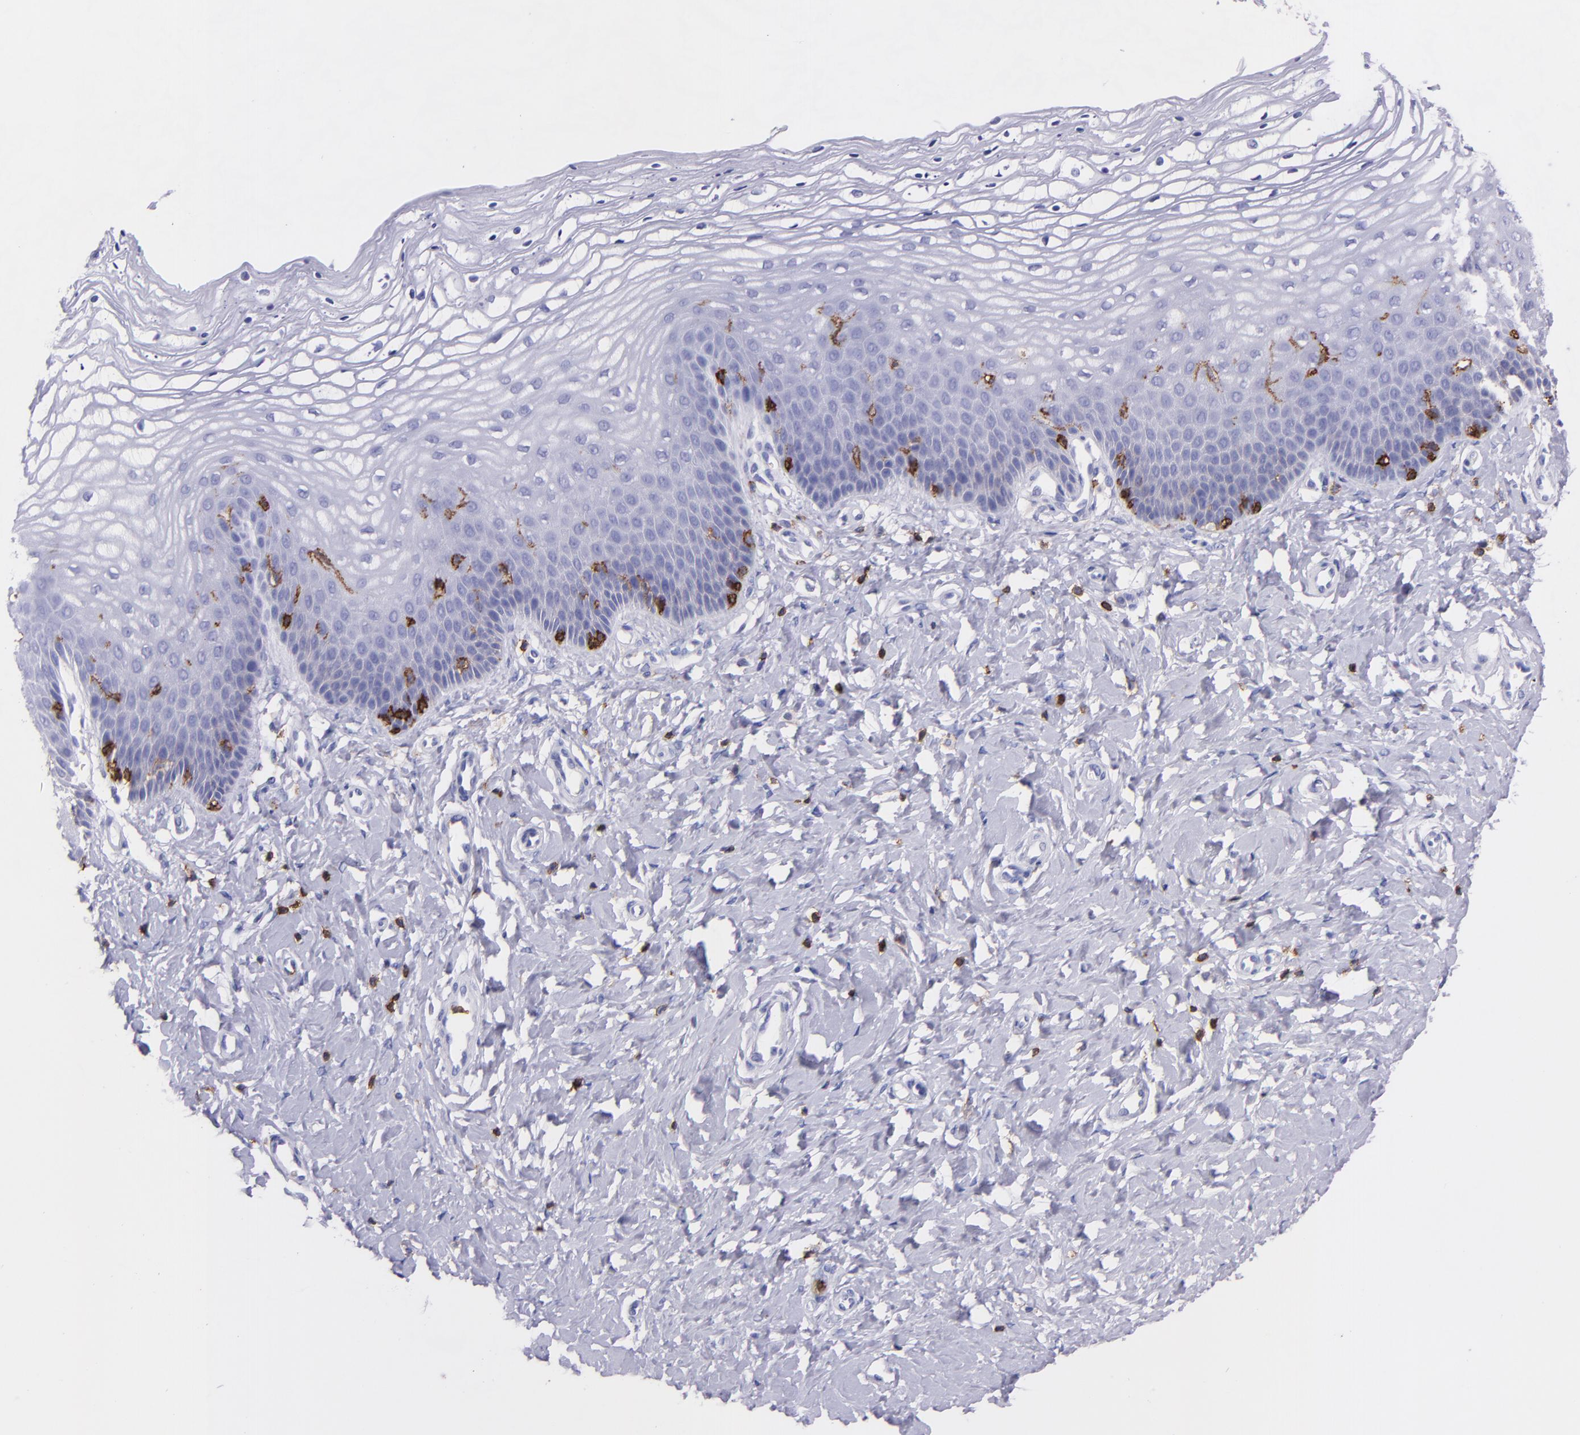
{"staining": {"intensity": "moderate", "quantity": "<25%", "location": "cytoplasmic/membranous"}, "tissue": "vagina", "cell_type": "Squamous epithelial cells", "image_type": "normal", "snomed": [{"axis": "morphology", "description": "Normal tissue, NOS"}, {"axis": "topography", "description": "Vagina"}], "caption": "Immunohistochemical staining of normal human vagina shows <25% levels of moderate cytoplasmic/membranous protein staining in approximately <25% of squamous epithelial cells. The staining is performed using DAB (3,3'-diaminobenzidine) brown chromogen to label protein expression. The nuclei are counter-stained blue using hematoxylin.", "gene": "SPN", "patient": {"sex": "female", "age": 68}}